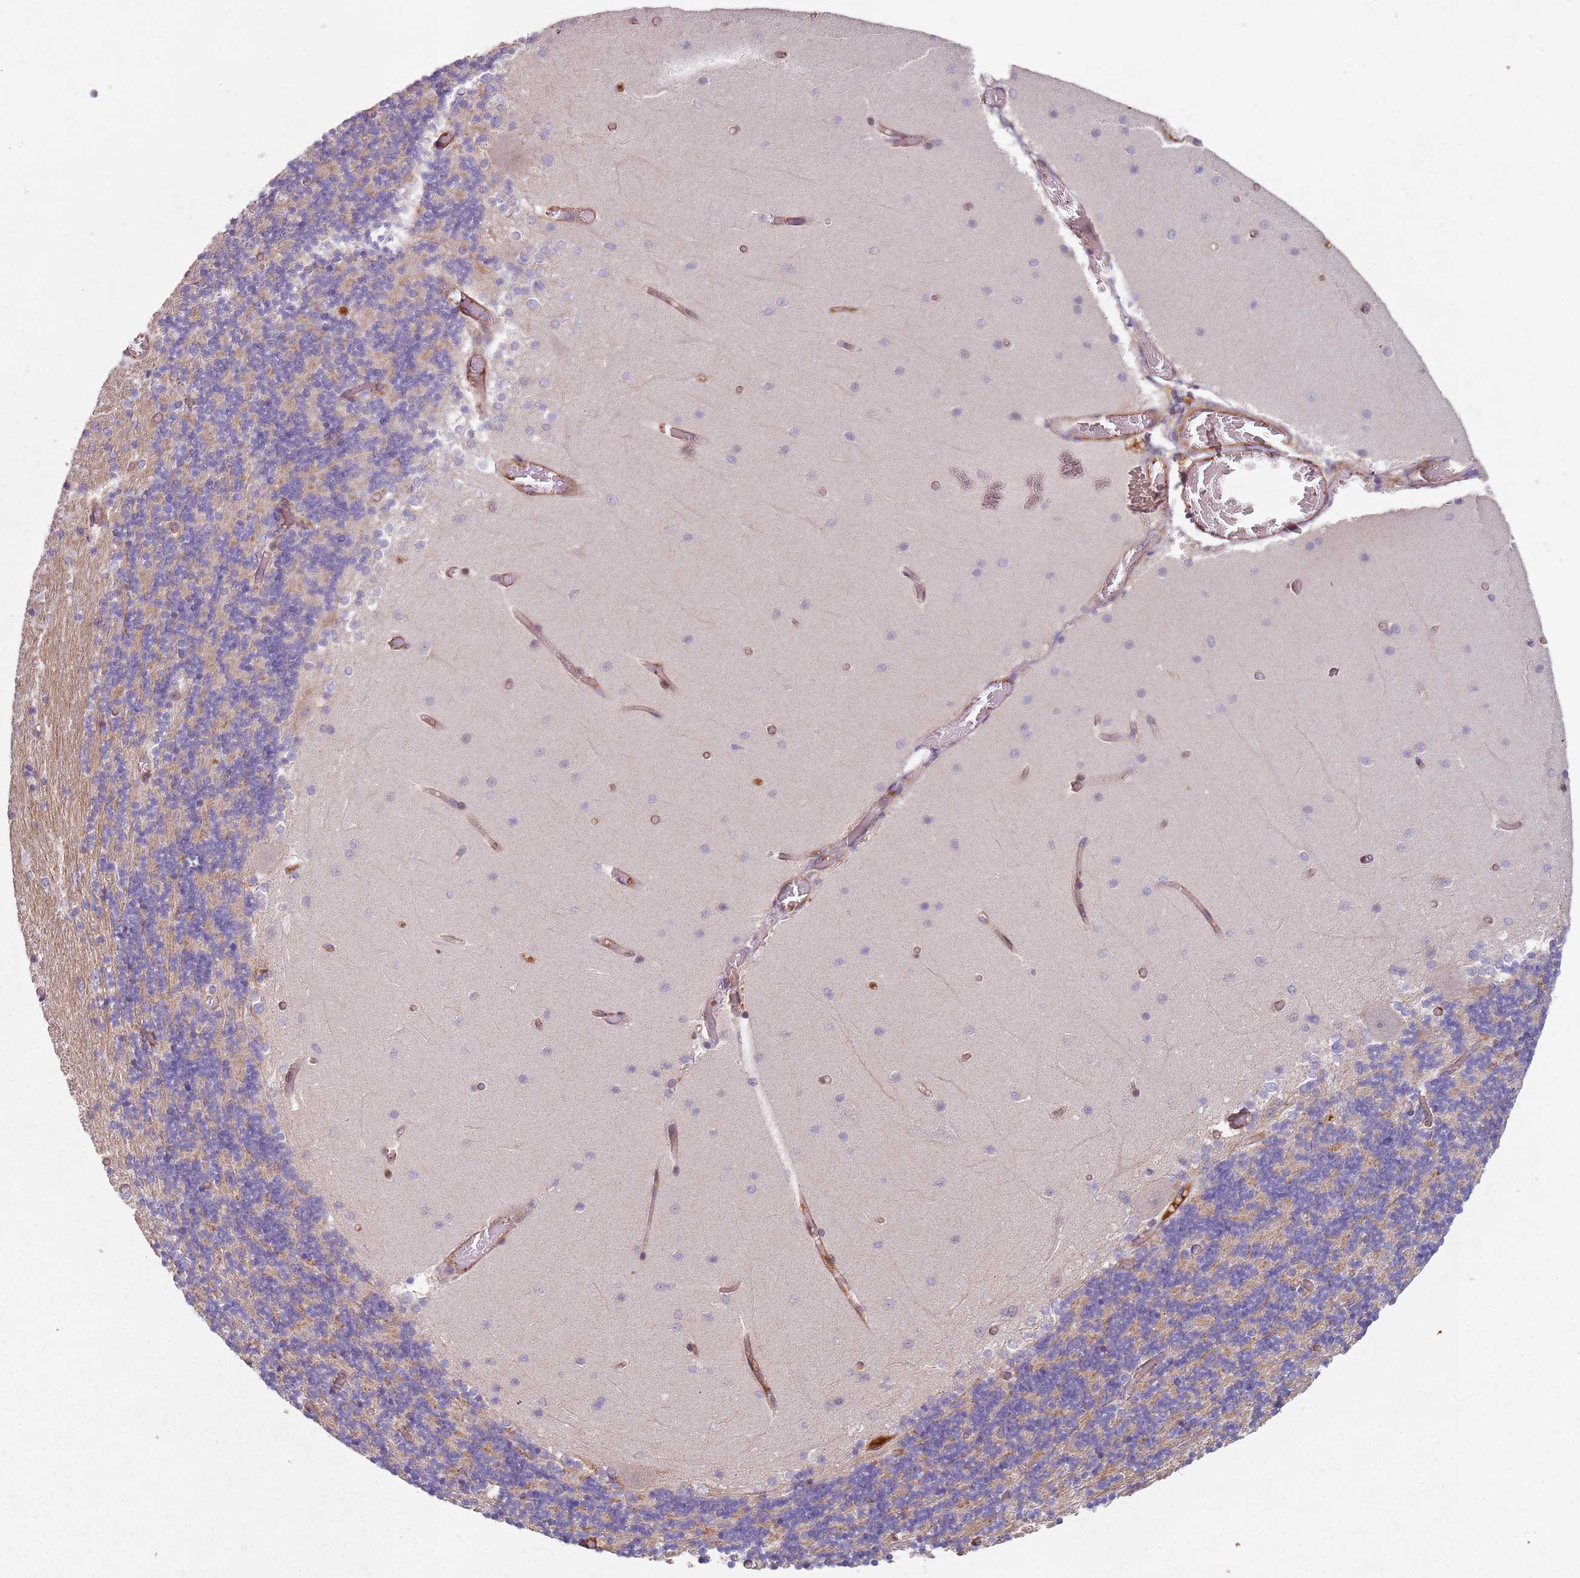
{"staining": {"intensity": "moderate", "quantity": "25%-75%", "location": "cytoplasmic/membranous"}, "tissue": "cerebellum", "cell_type": "Cells in granular layer", "image_type": "normal", "snomed": [{"axis": "morphology", "description": "Normal tissue, NOS"}, {"axis": "topography", "description": "Cerebellum"}], "caption": "Moderate cytoplasmic/membranous protein staining is identified in about 25%-75% of cells in granular layer in cerebellum.", "gene": "C2CD4B", "patient": {"sex": "female", "age": 28}}